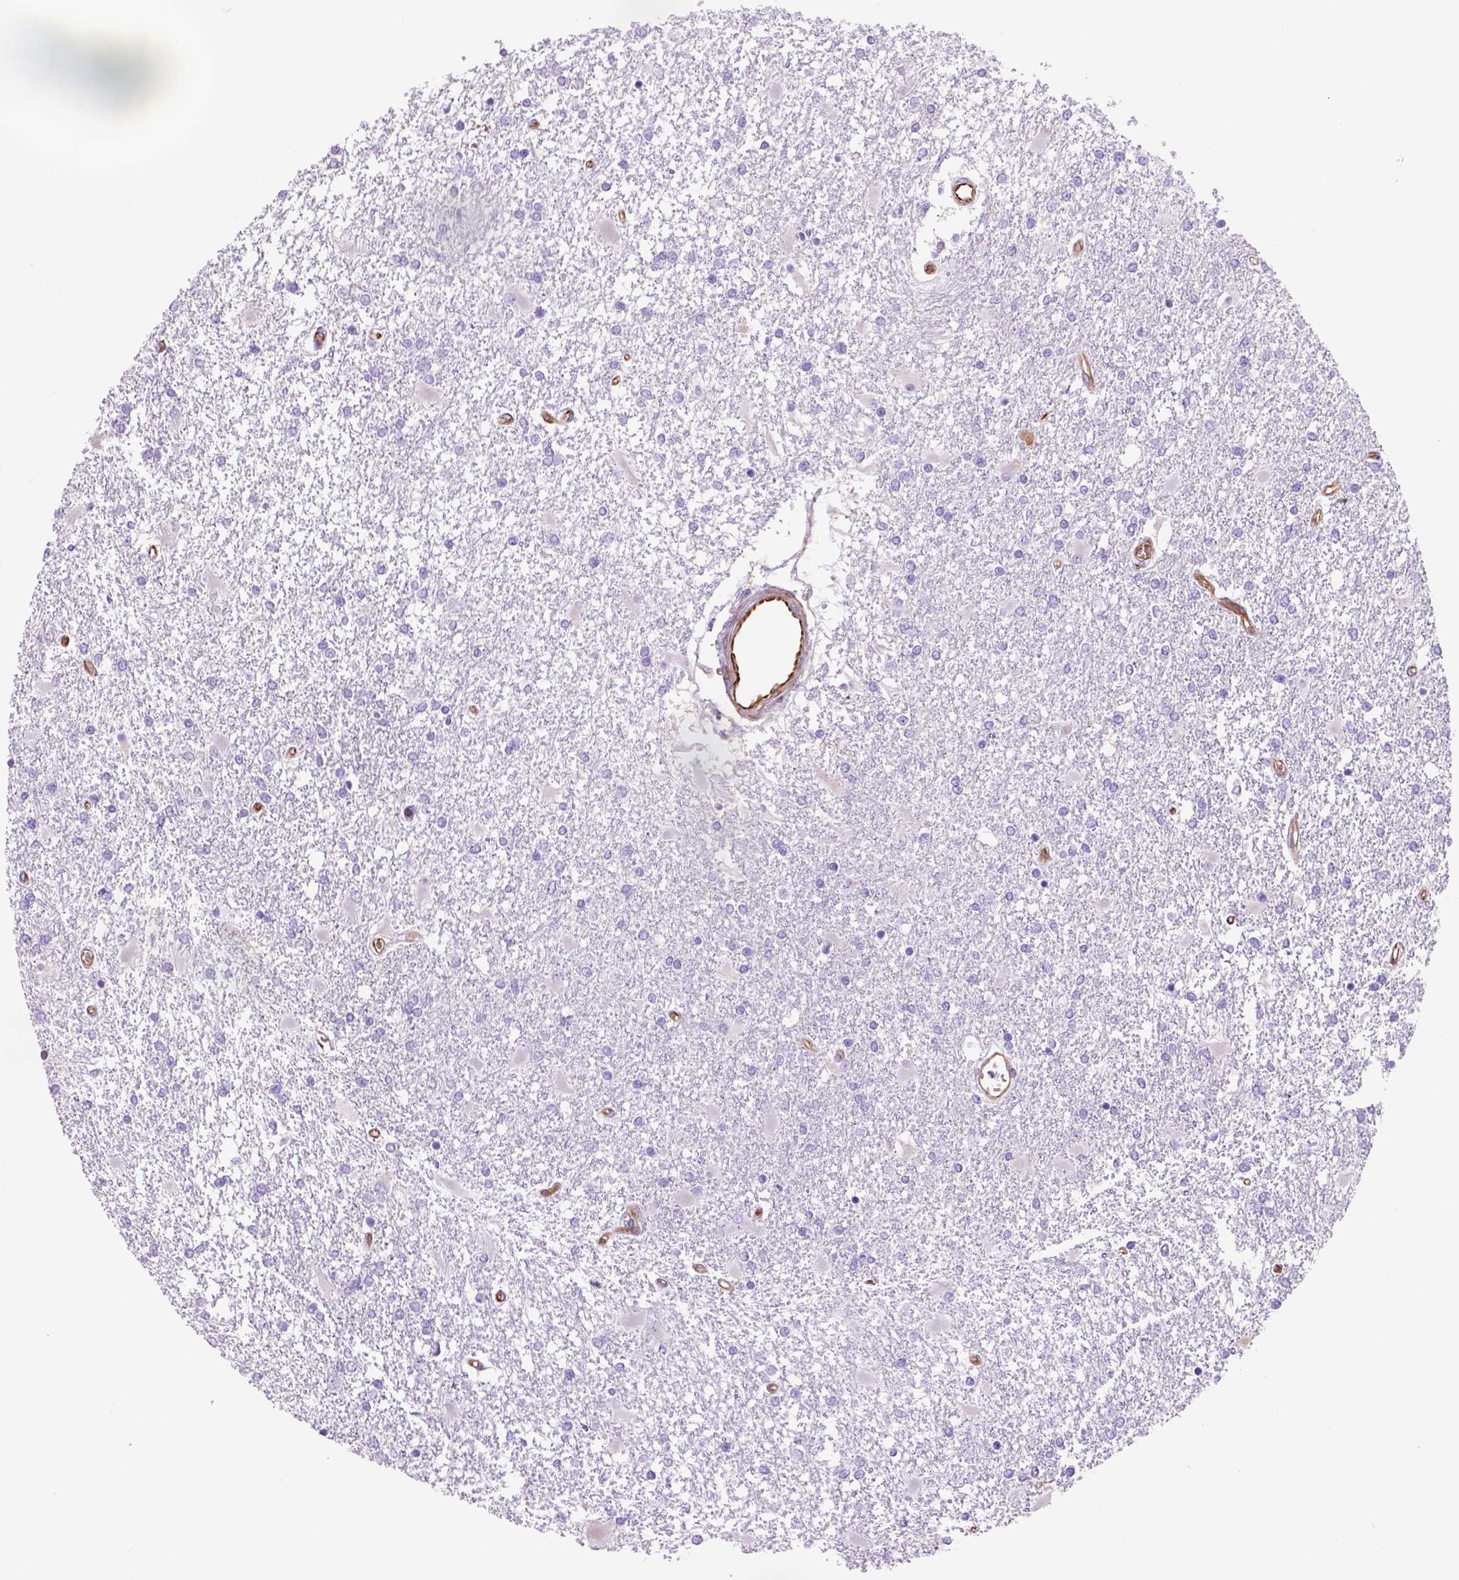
{"staining": {"intensity": "negative", "quantity": "none", "location": "none"}, "tissue": "glioma", "cell_type": "Tumor cells", "image_type": "cancer", "snomed": [{"axis": "morphology", "description": "Glioma, malignant, High grade"}, {"axis": "topography", "description": "Cerebral cortex"}], "caption": "Immunohistochemistry histopathology image of neoplastic tissue: human glioma stained with DAB demonstrates no significant protein staining in tumor cells.", "gene": "ZZZ3", "patient": {"sex": "male", "age": 79}}